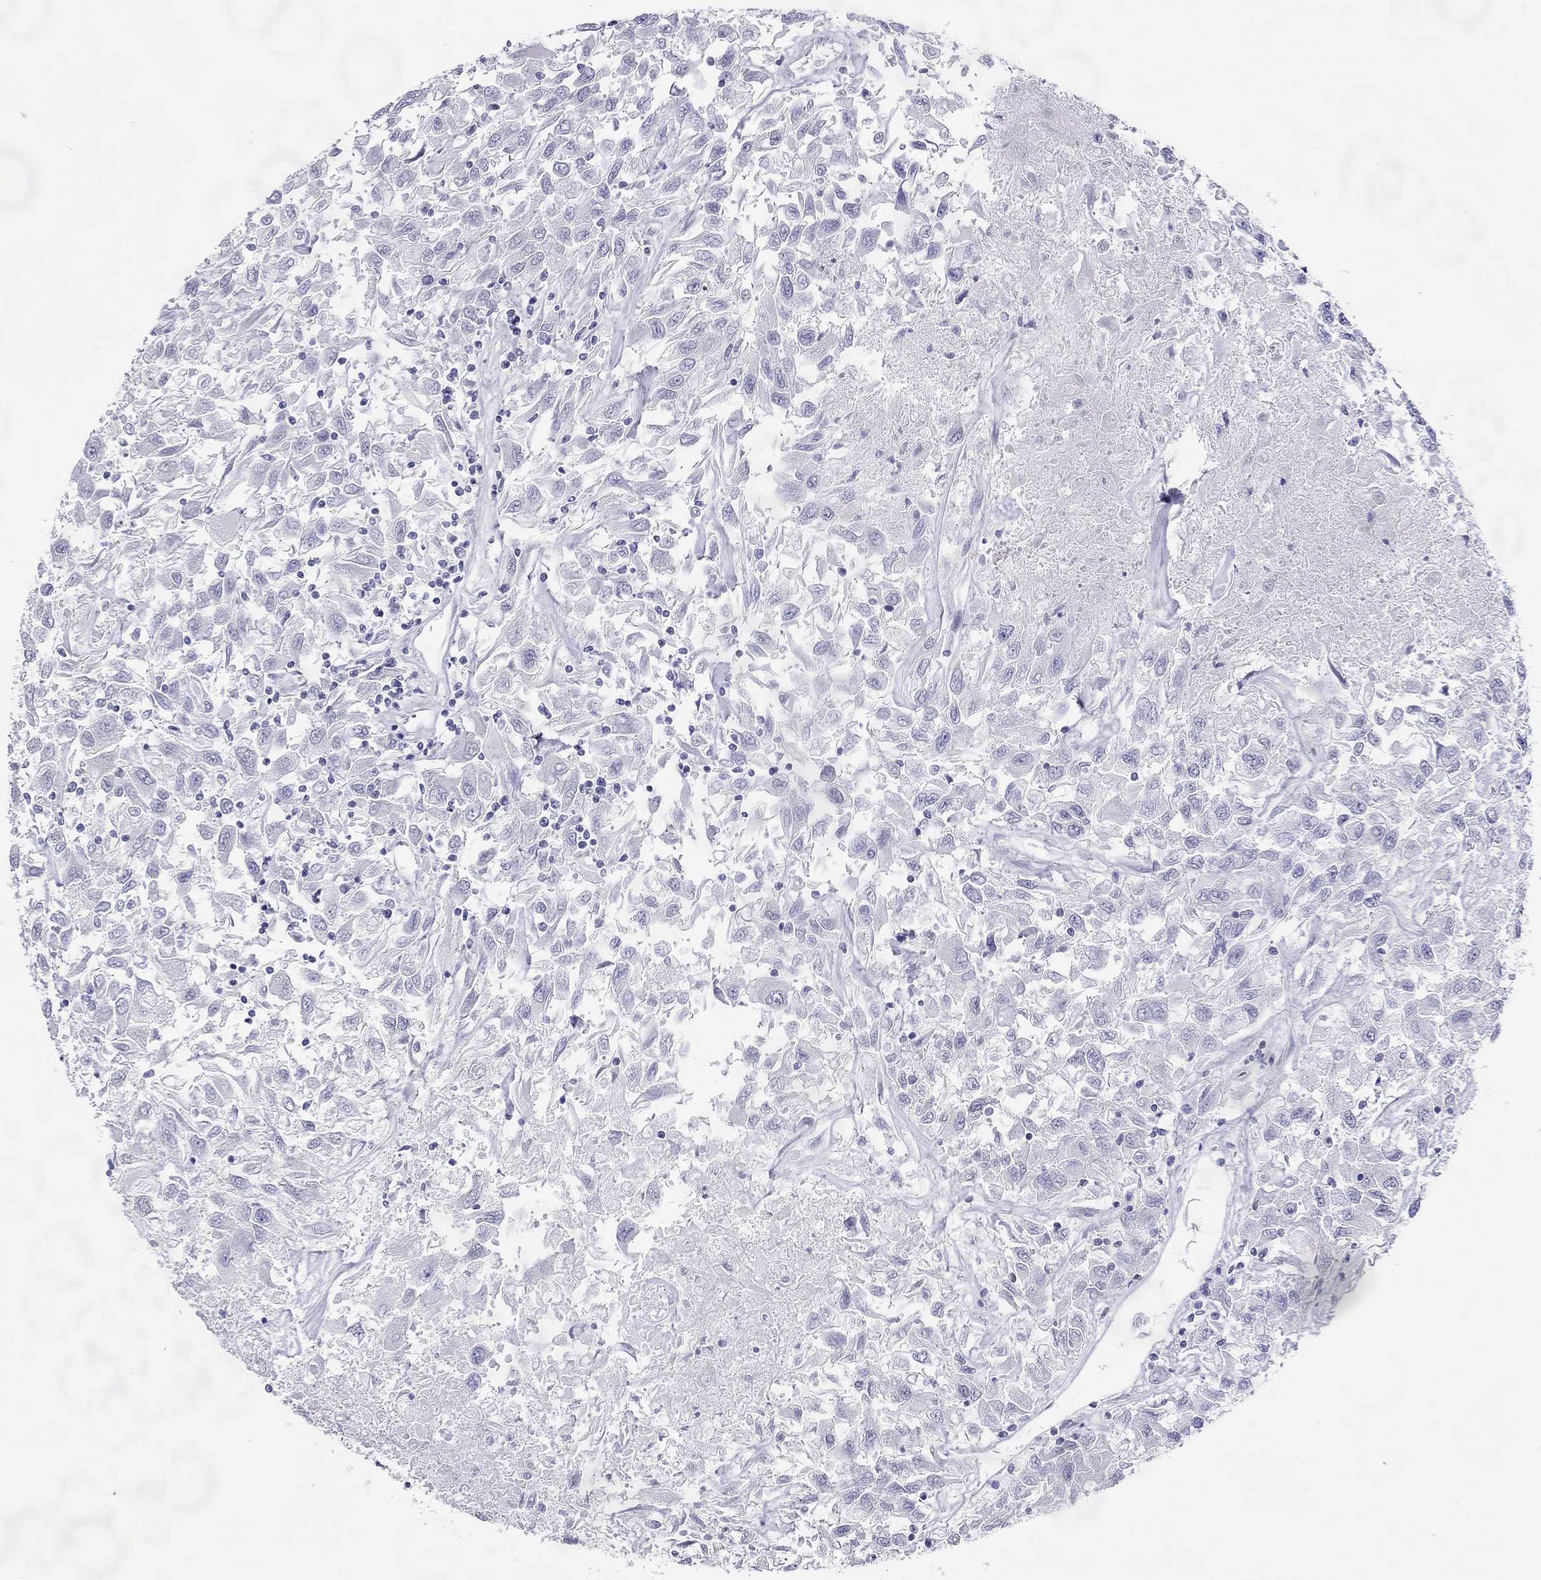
{"staining": {"intensity": "negative", "quantity": "none", "location": "none"}, "tissue": "renal cancer", "cell_type": "Tumor cells", "image_type": "cancer", "snomed": [{"axis": "morphology", "description": "Adenocarcinoma, NOS"}, {"axis": "topography", "description": "Kidney"}], "caption": "IHC image of human renal adenocarcinoma stained for a protein (brown), which displays no positivity in tumor cells.", "gene": "MYMX", "patient": {"sex": "female", "age": 76}}